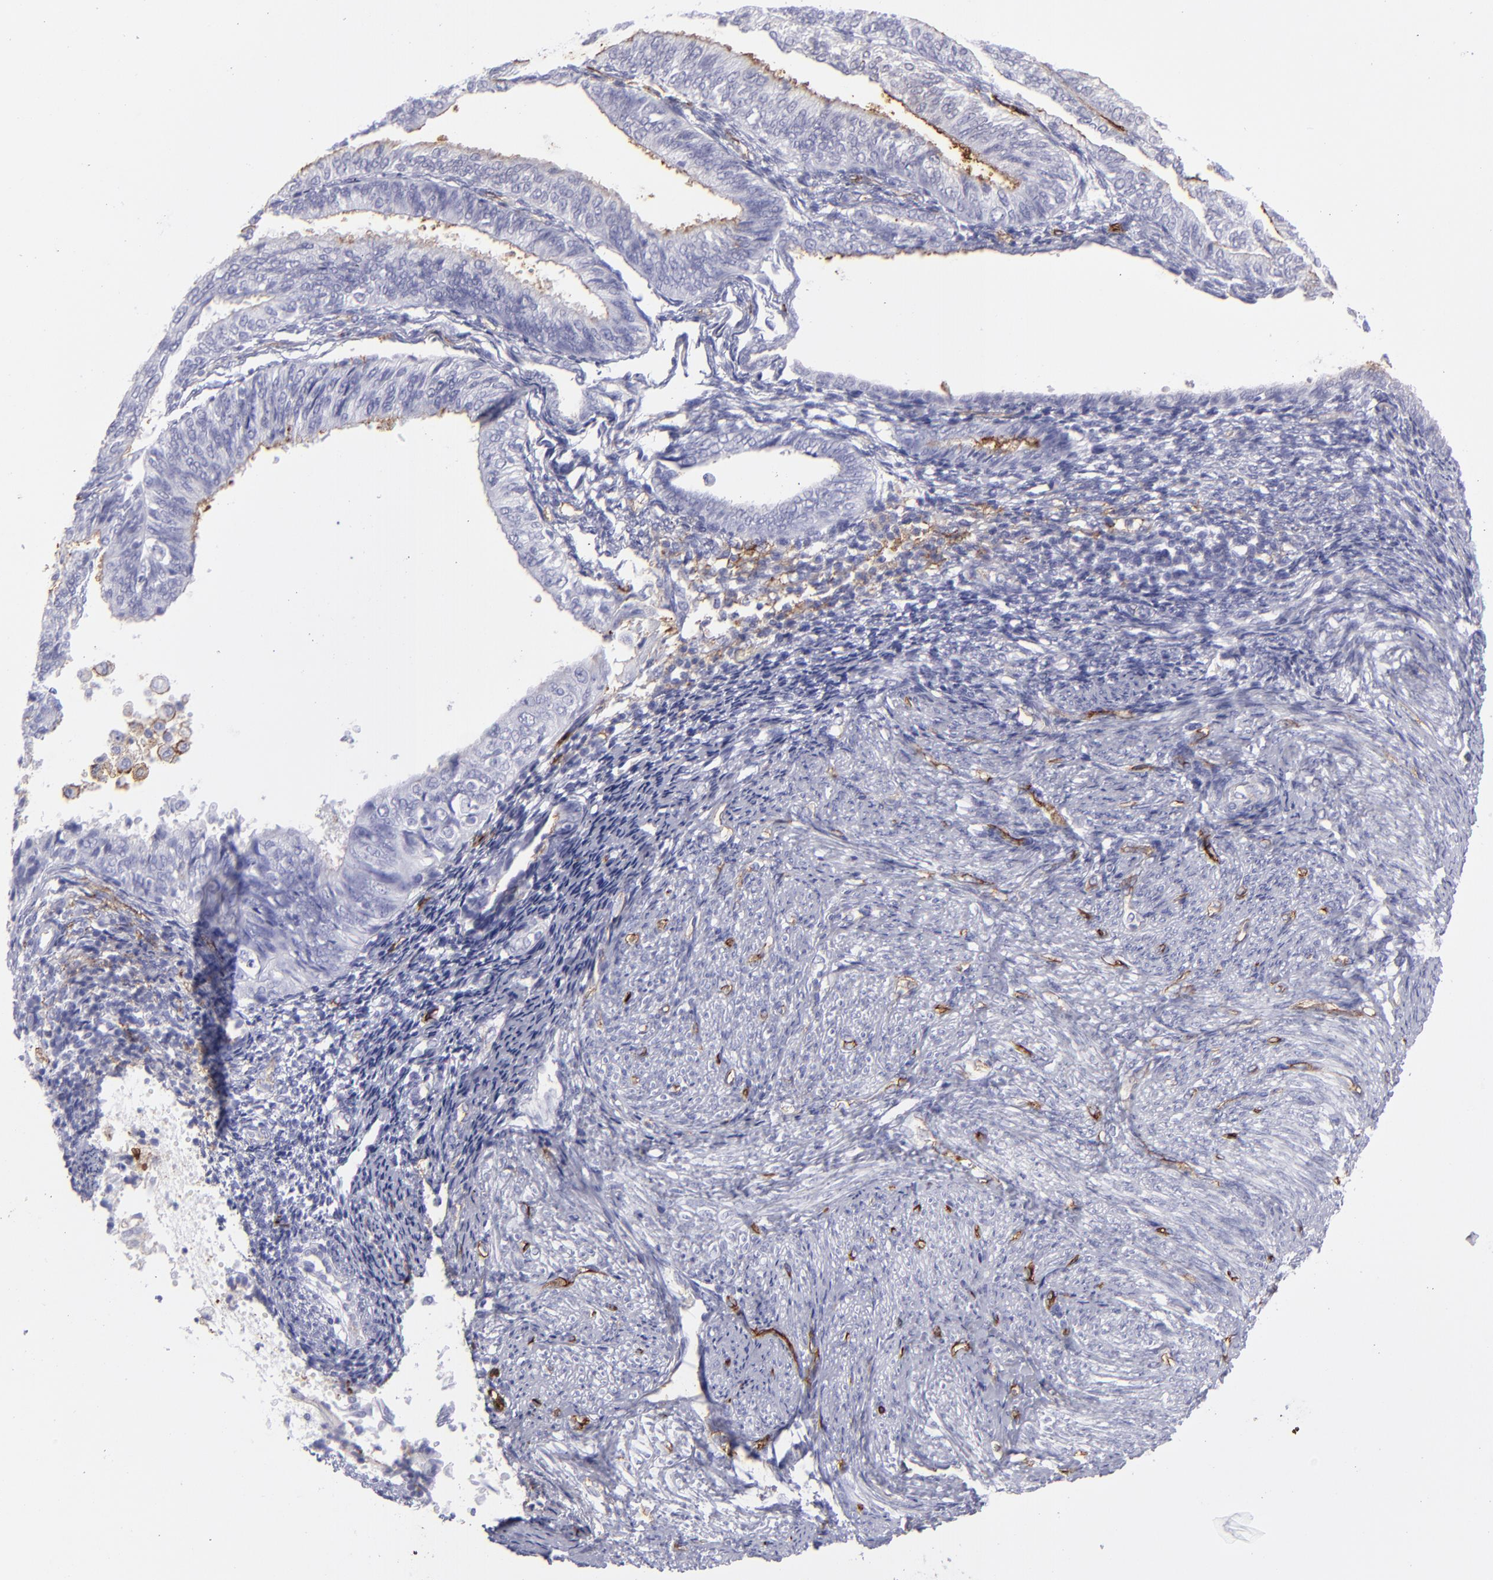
{"staining": {"intensity": "moderate", "quantity": "<25%", "location": "cytoplasmic/membranous"}, "tissue": "endometrial cancer", "cell_type": "Tumor cells", "image_type": "cancer", "snomed": [{"axis": "morphology", "description": "Adenocarcinoma, NOS"}, {"axis": "topography", "description": "Endometrium"}], "caption": "Immunohistochemical staining of human endometrial cancer (adenocarcinoma) exhibits moderate cytoplasmic/membranous protein positivity in about <25% of tumor cells. (IHC, brightfield microscopy, high magnification).", "gene": "ACE", "patient": {"sex": "female", "age": 55}}